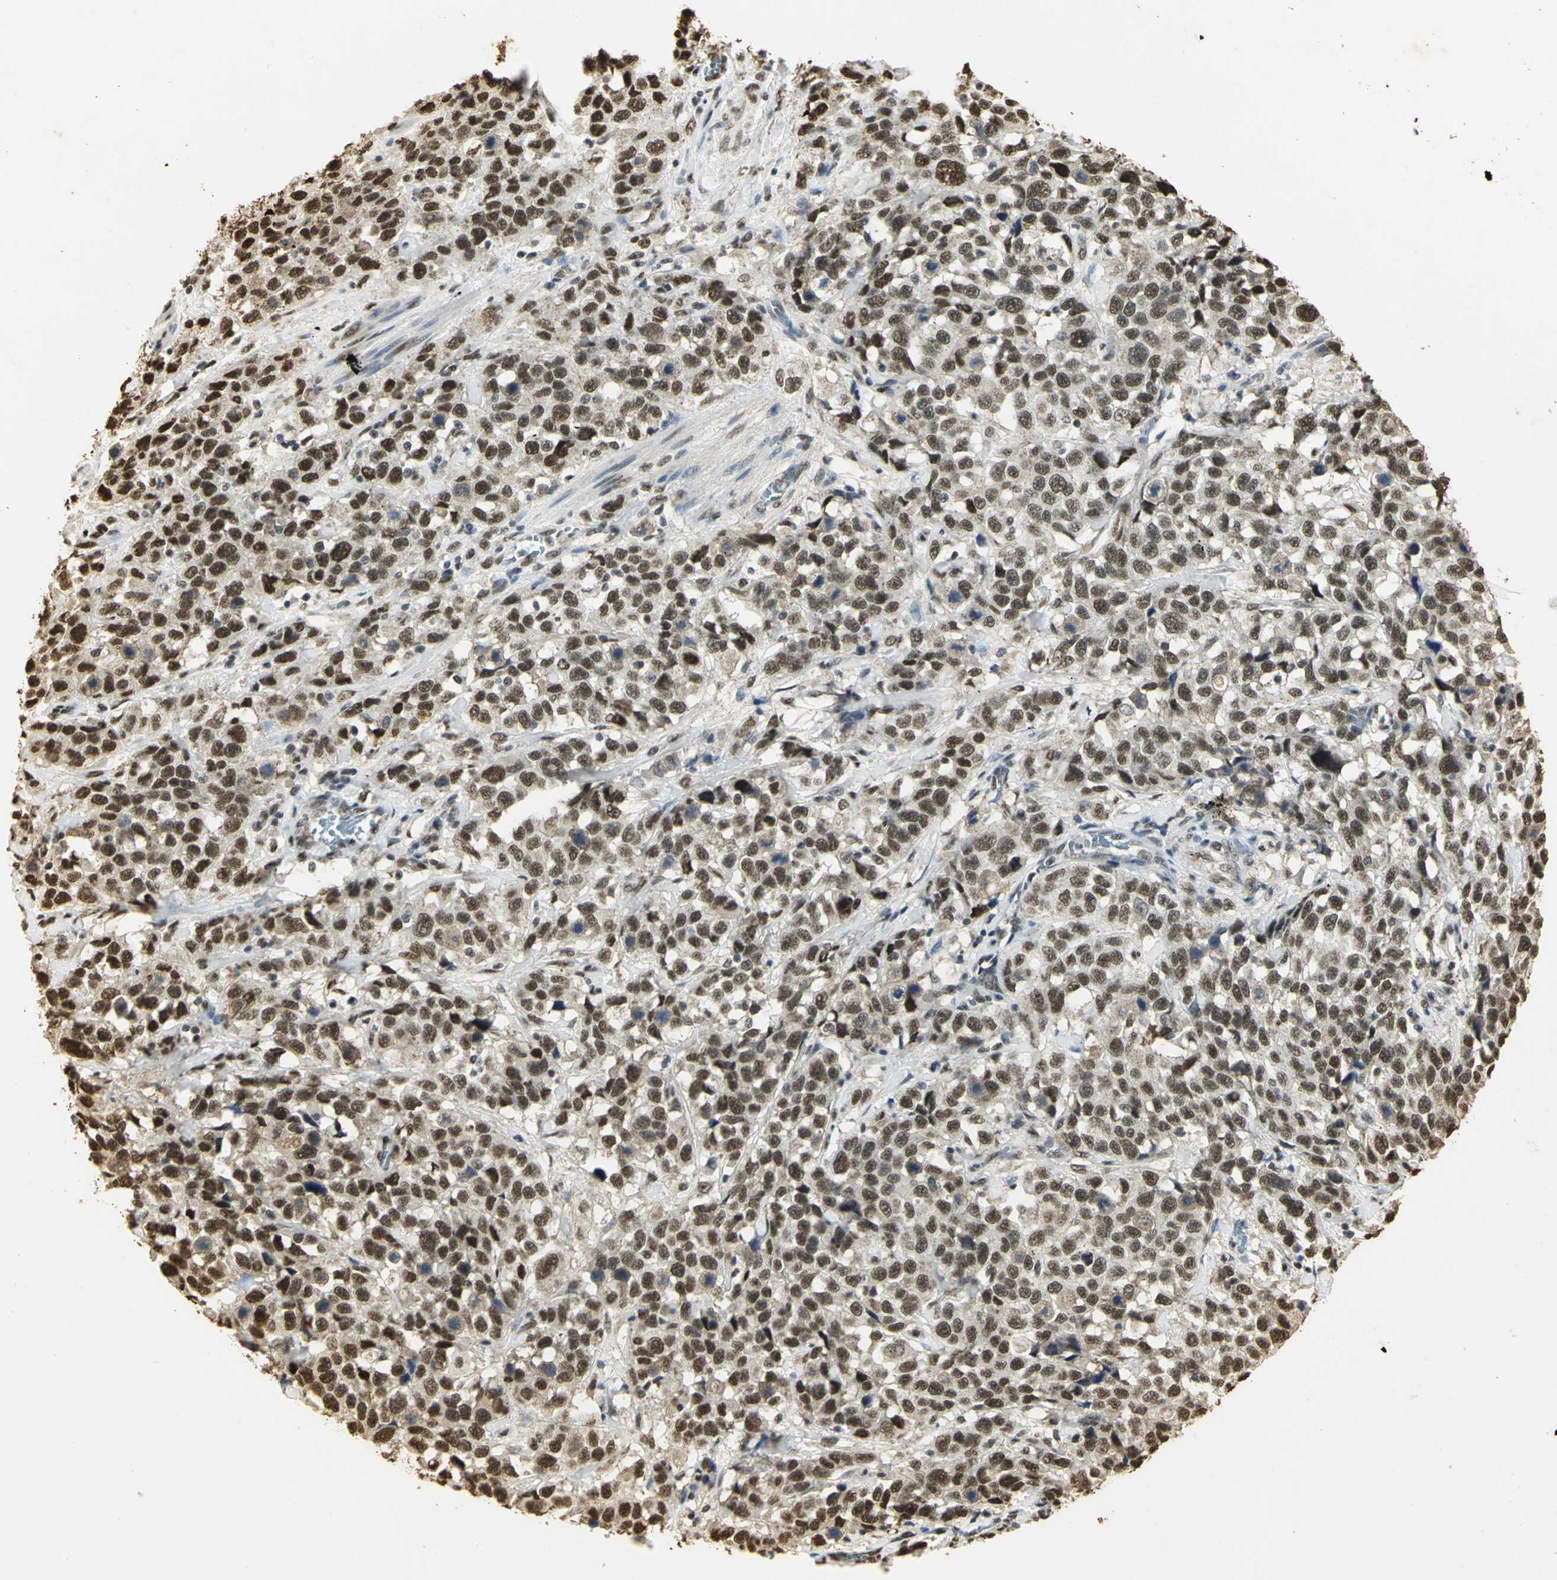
{"staining": {"intensity": "moderate", "quantity": ">75%", "location": "nuclear"}, "tissue": "stomach cancer", "cell_type": "Tumor cells", "image_type": "cancer", "snomed": [{"axis": "morphology", "description": "Normal tissue, NOS"}, {"axis": "morphology", "description": "Adenocarcinoma, NOS"}, {"axis": "topography", "description": "Stomach"}], "caption": "Immunohistochemical staining of human stomach cancer (adenocarcinoma) reveals moderate nuclear protein staining in approximately >75% of tumor cells.", "gene": "SET", "patient": {"sex": "male", "age": 48}}